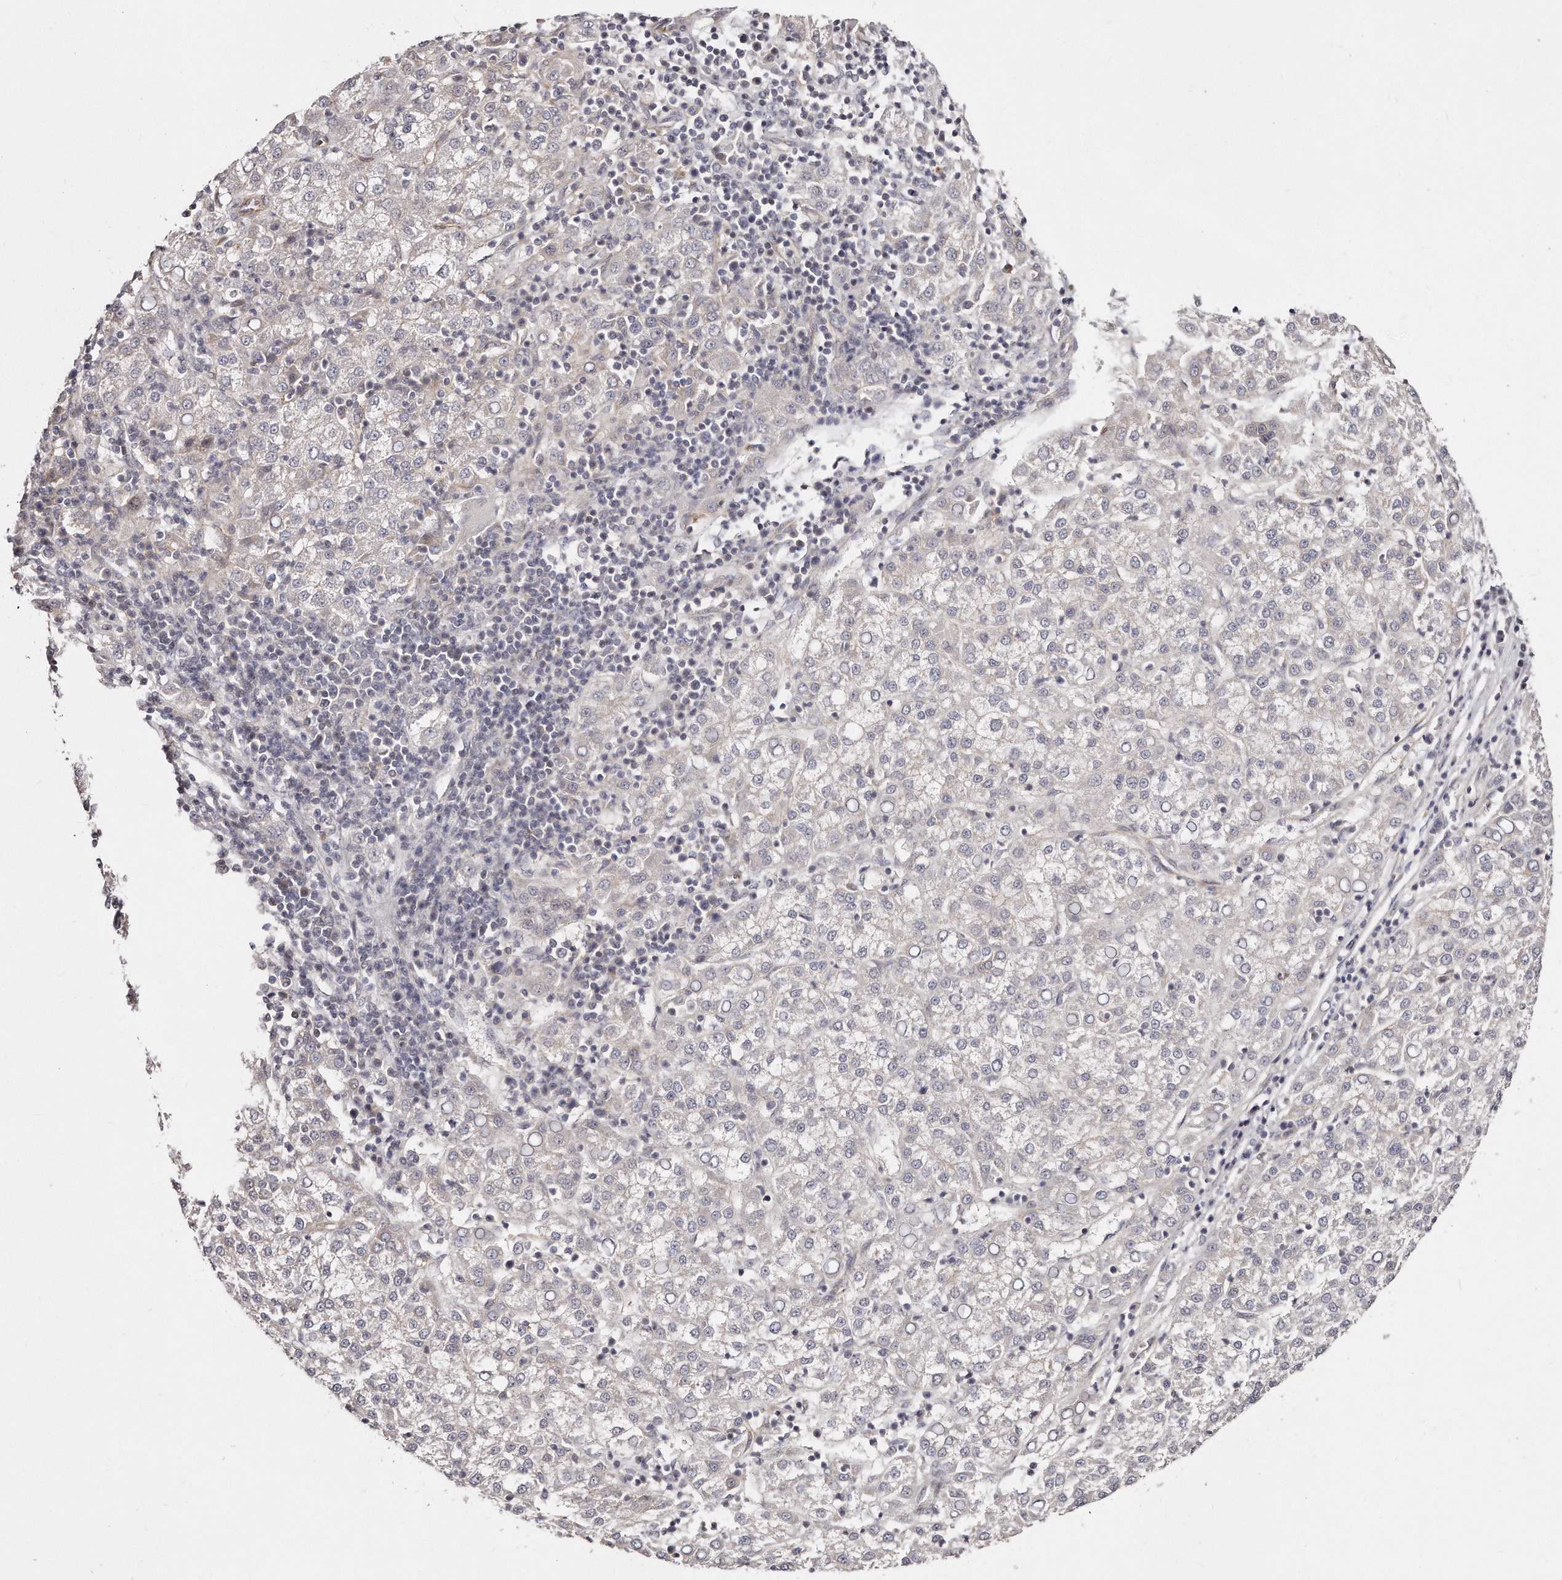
{"staining": {"intensity": "negative", "quantity": "none", "location": "none"}, "tissue": "liver cancer", "cell_type": "Tumor cells", "image_type": "cancer", "snomed": [{"axis": "morphology", "description": "Carcinoma, Hepatocellular, NOS"}, {"axis": "topography", "description": "Liver"}], "caption": "Immunohistochemistry (IHC) micrograph of human liver cancer stained for a protein (brown), which displays no positivity in tumor cells.", "gene": "CASZ1", "patient": {"sex": "female", "age": 58}}